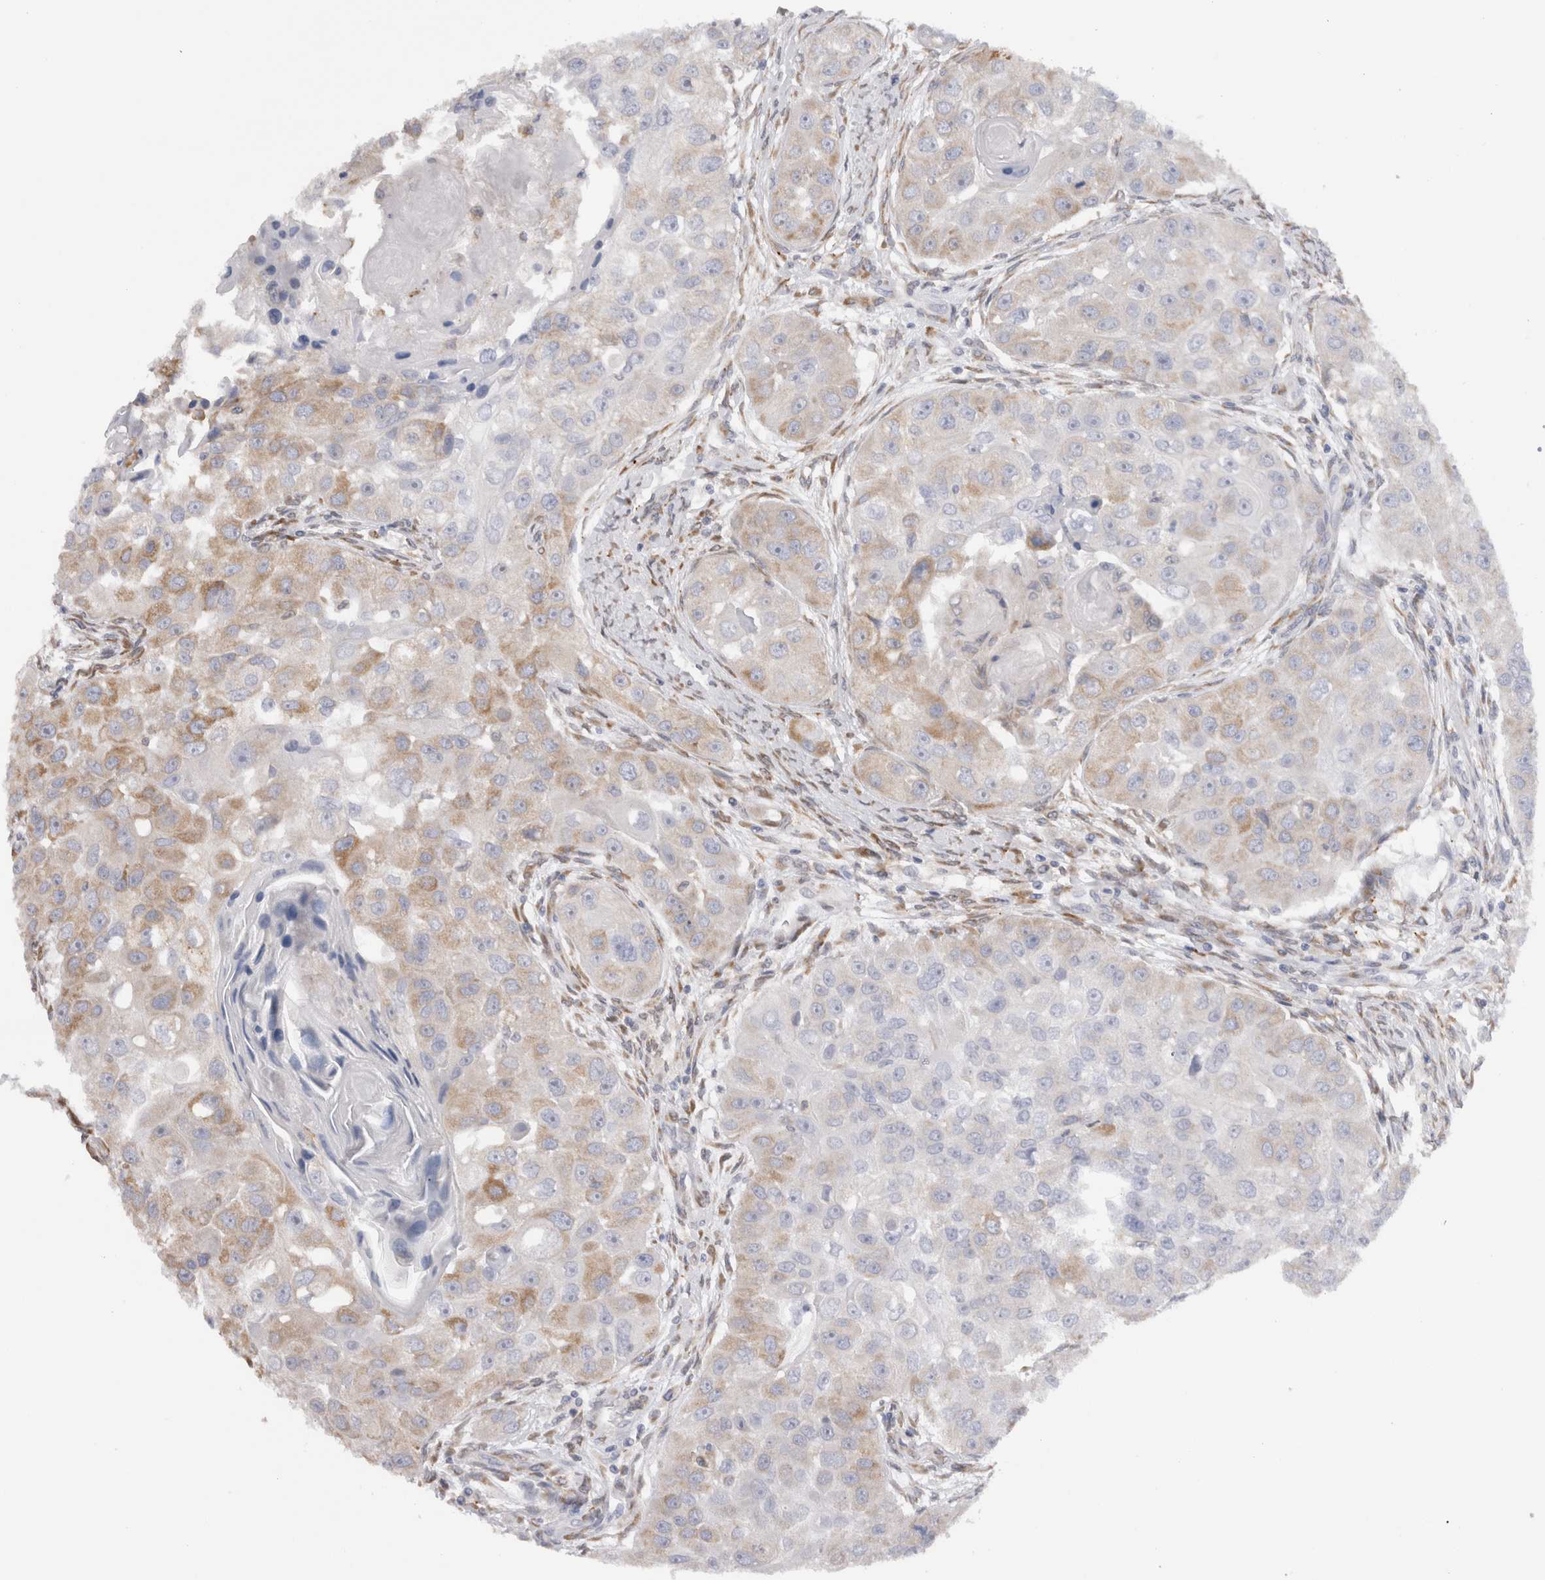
{"staining": {"intensity": "weak", "quantity": "25%-75%", "location": "cytoplasmic/membranous"}, "tissue": "head and neck cancer", "cell_type": "Tumor cells", "image_type": "cancer", "snomed": [{"axis": "morphology", "description": "Normal tissue, NOS"}, {"axis": "morphology", "description": "Squamous cell carcinoma, NOS"}, {"axis": "topography", "description": "Skeletal muscle"}, {"axis": "topography", "description": "Head-Neck"}], "caption": "A brown stain highlights weak cytoplasmic/membranous staining of a protein in head and neck squamous cell carcinoma tumor cells. The staining was performed using DAB (3,3'-diaminobenzidine) to visualize the protein expression in brown, while the nuclei were stained in blue with hematoxylin (Magnification: 20x).", "gene": "VCPIP1", "patient": {"sex": "male", "age": 51}}